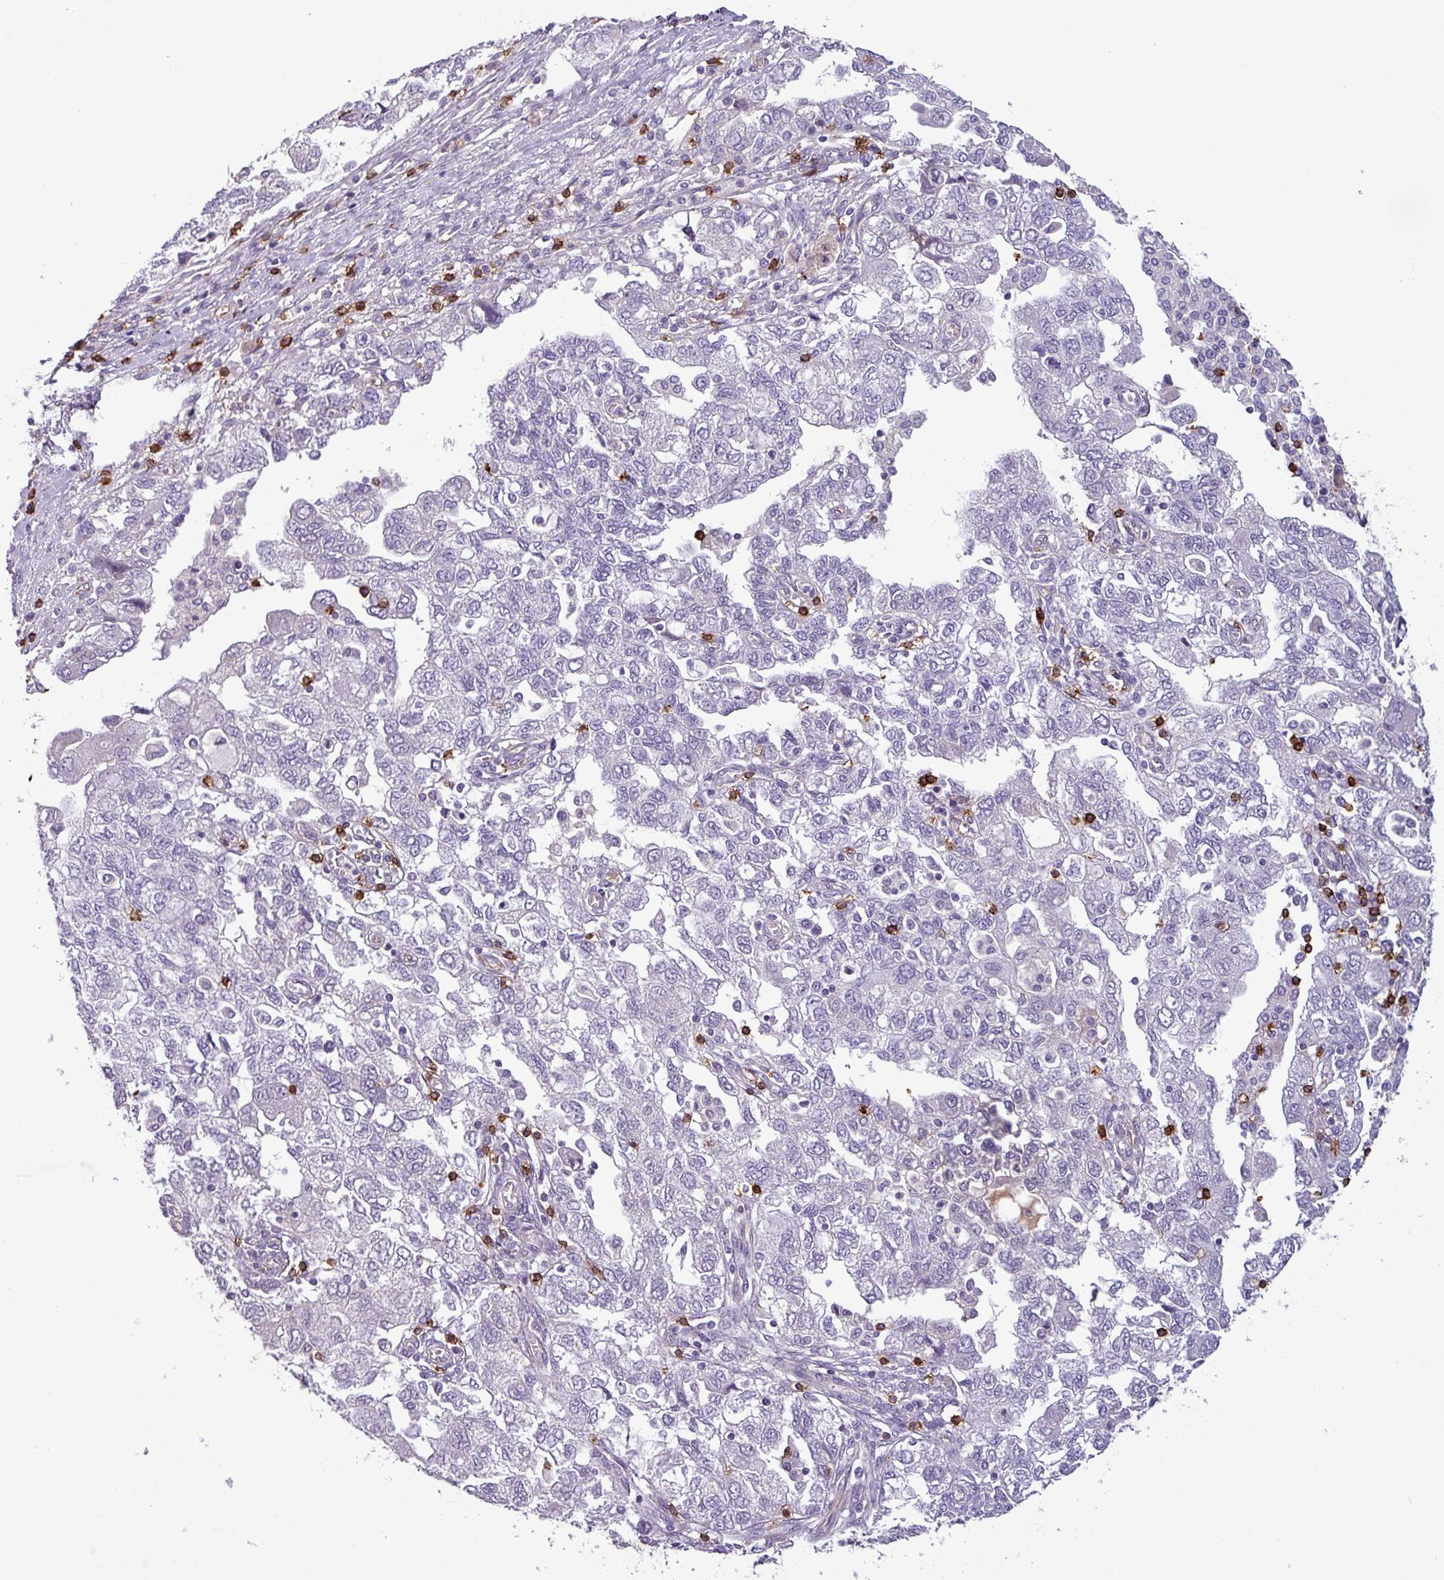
{"staining": {"intensity": "negative", "quantity": "none", "location": "none"}, "tissue": "ovarian cancer", "cell_type": "Tumor cells", "image_type": "cancer", "snomed": [{"axis": "morphology", "description": "Carcinoma, NOS"}, {"axis": "morphology", "description": "Cystadenocarcinoma, serous, NOS"}, {"axis": "topography", "description": "Ovary"}], "caption": "High magnification brightfield microscopy of serous cystadenocarcinoma (ovarian) stained with DAB (3,3'-diaminobenzidine) (brown) and counterstained with hematoxylin (blue): tumor cells show no significant positivity.", "gene": "CD8A", "patient": {"sex": "female", "age": 69}}